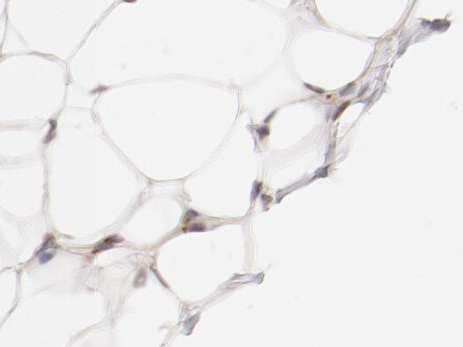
{"staining": {"intensity": "weak", "quantity": ">75%", "location": "cytoplasmic/membranous"}, "tissue": "adipose tissue", "cell_type": "Adipocytes", "image_type": "normal", "snomed": [{"axis": "morphology", "description": "Normal tissue, NOS"}, {"axis": "topography", "description": "Soft tissue"}], "caption": "Approximately >75% of adipocytes in benign human adipose tissue exhibit weak cytoplasmic/membranous protein positivity as visualized by brown immunohistochemical staining.", "gene": "RPL12", "patient": {"sex": "male", "age": 26}}